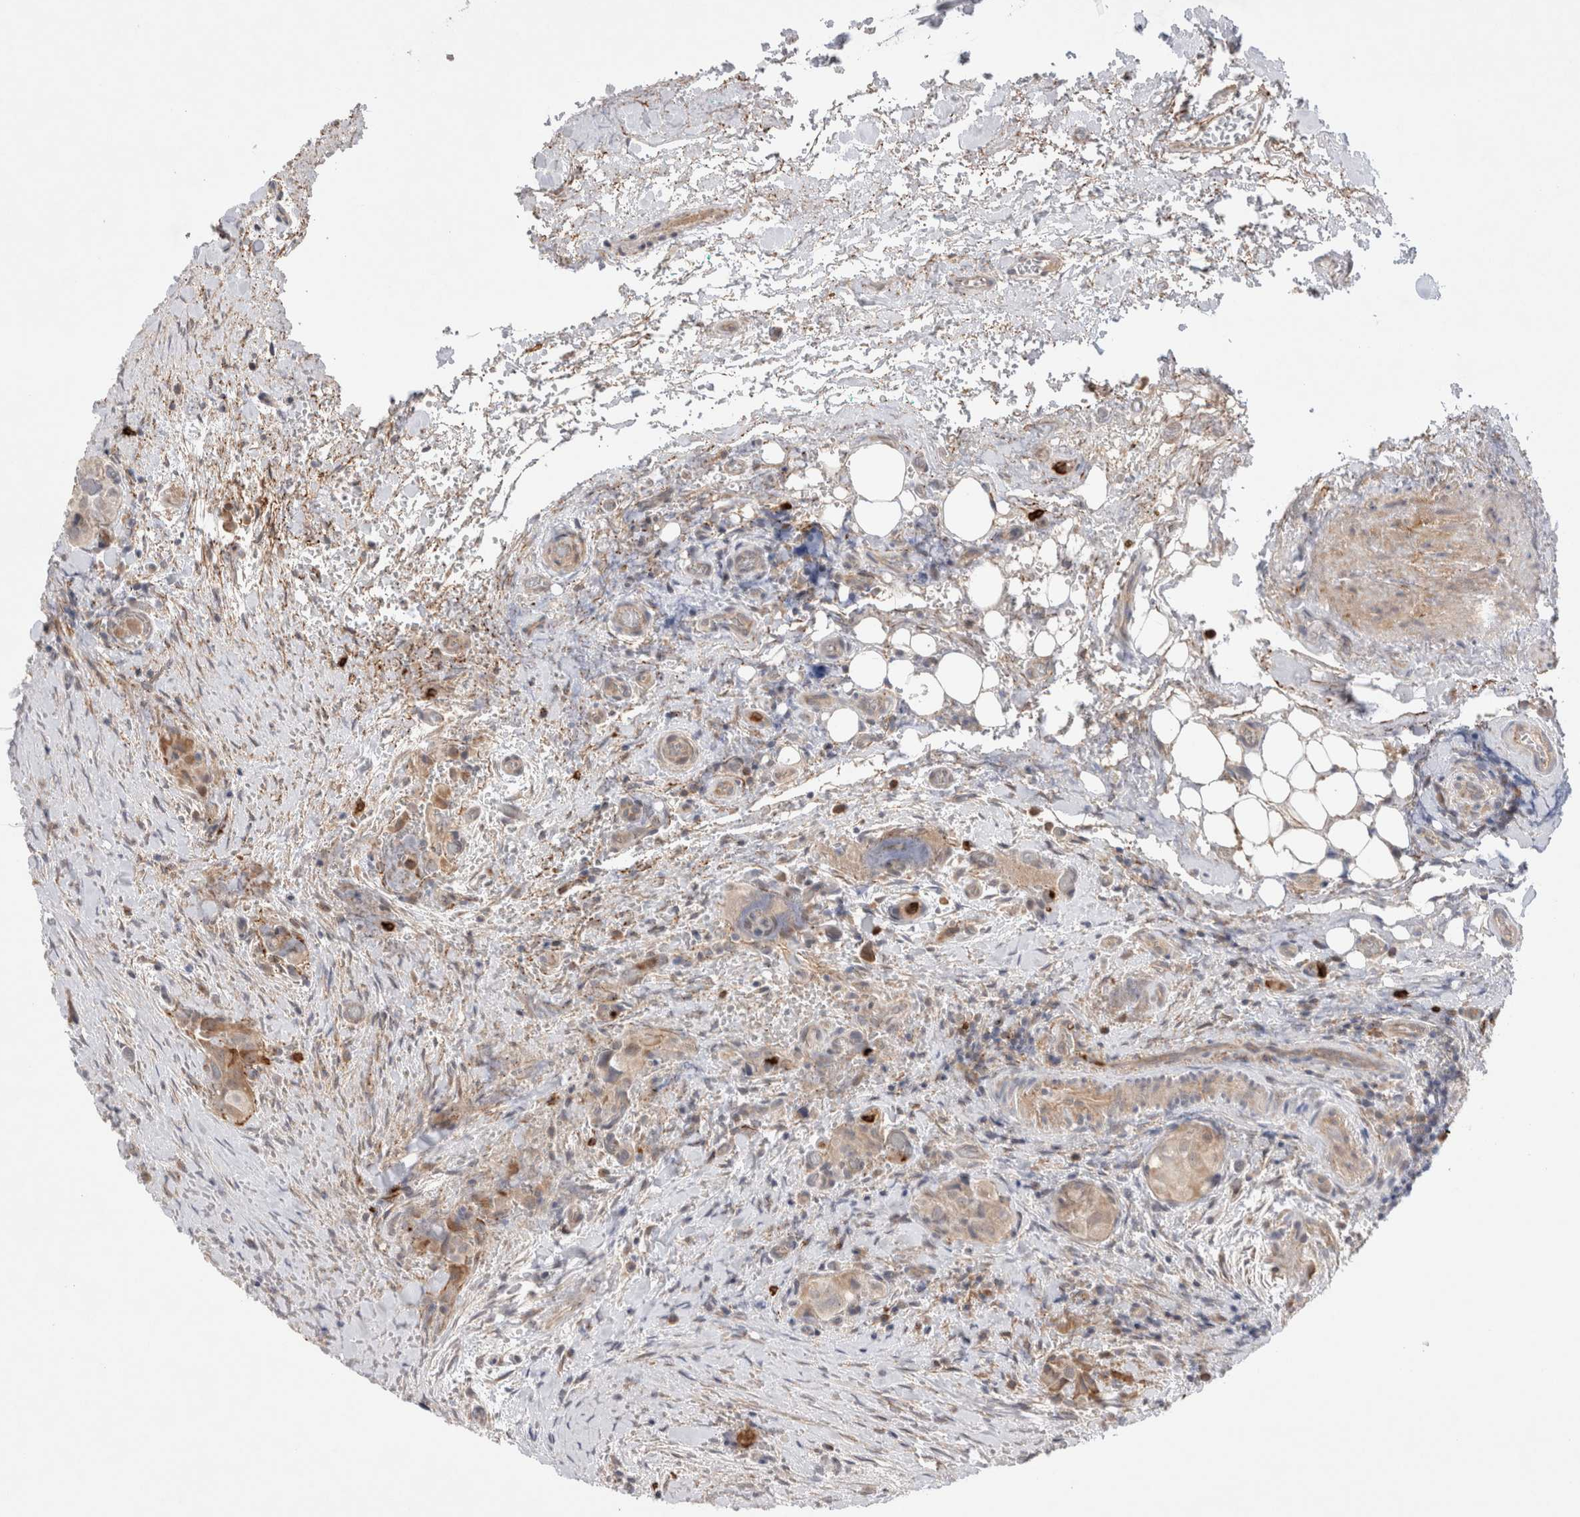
{"staining": {"intensity": "weak", "quantity": "25%-75%", "location": "cytoplasmic/membranous"}, "tissue": "thyroid cancer", "cell_type": "Tumor cells", "image_type": "cancer", "snomed": [{"axis": "morphology", "description": "Papillary adenocarcinoma, NOS"}, {"axis": "topography", "description": "Thyroid gland"}], "caption": "DAB (3,3'-diaminobenzidine) immunohistochemical staining of human papillary adenocarcinoma (thyroid) shows weak cytoplasmic/membranous protein staining in about 25%-75% of tumor cells.", "gene": "GSDMB", "patient": {"sex": "female", "age": 59}}